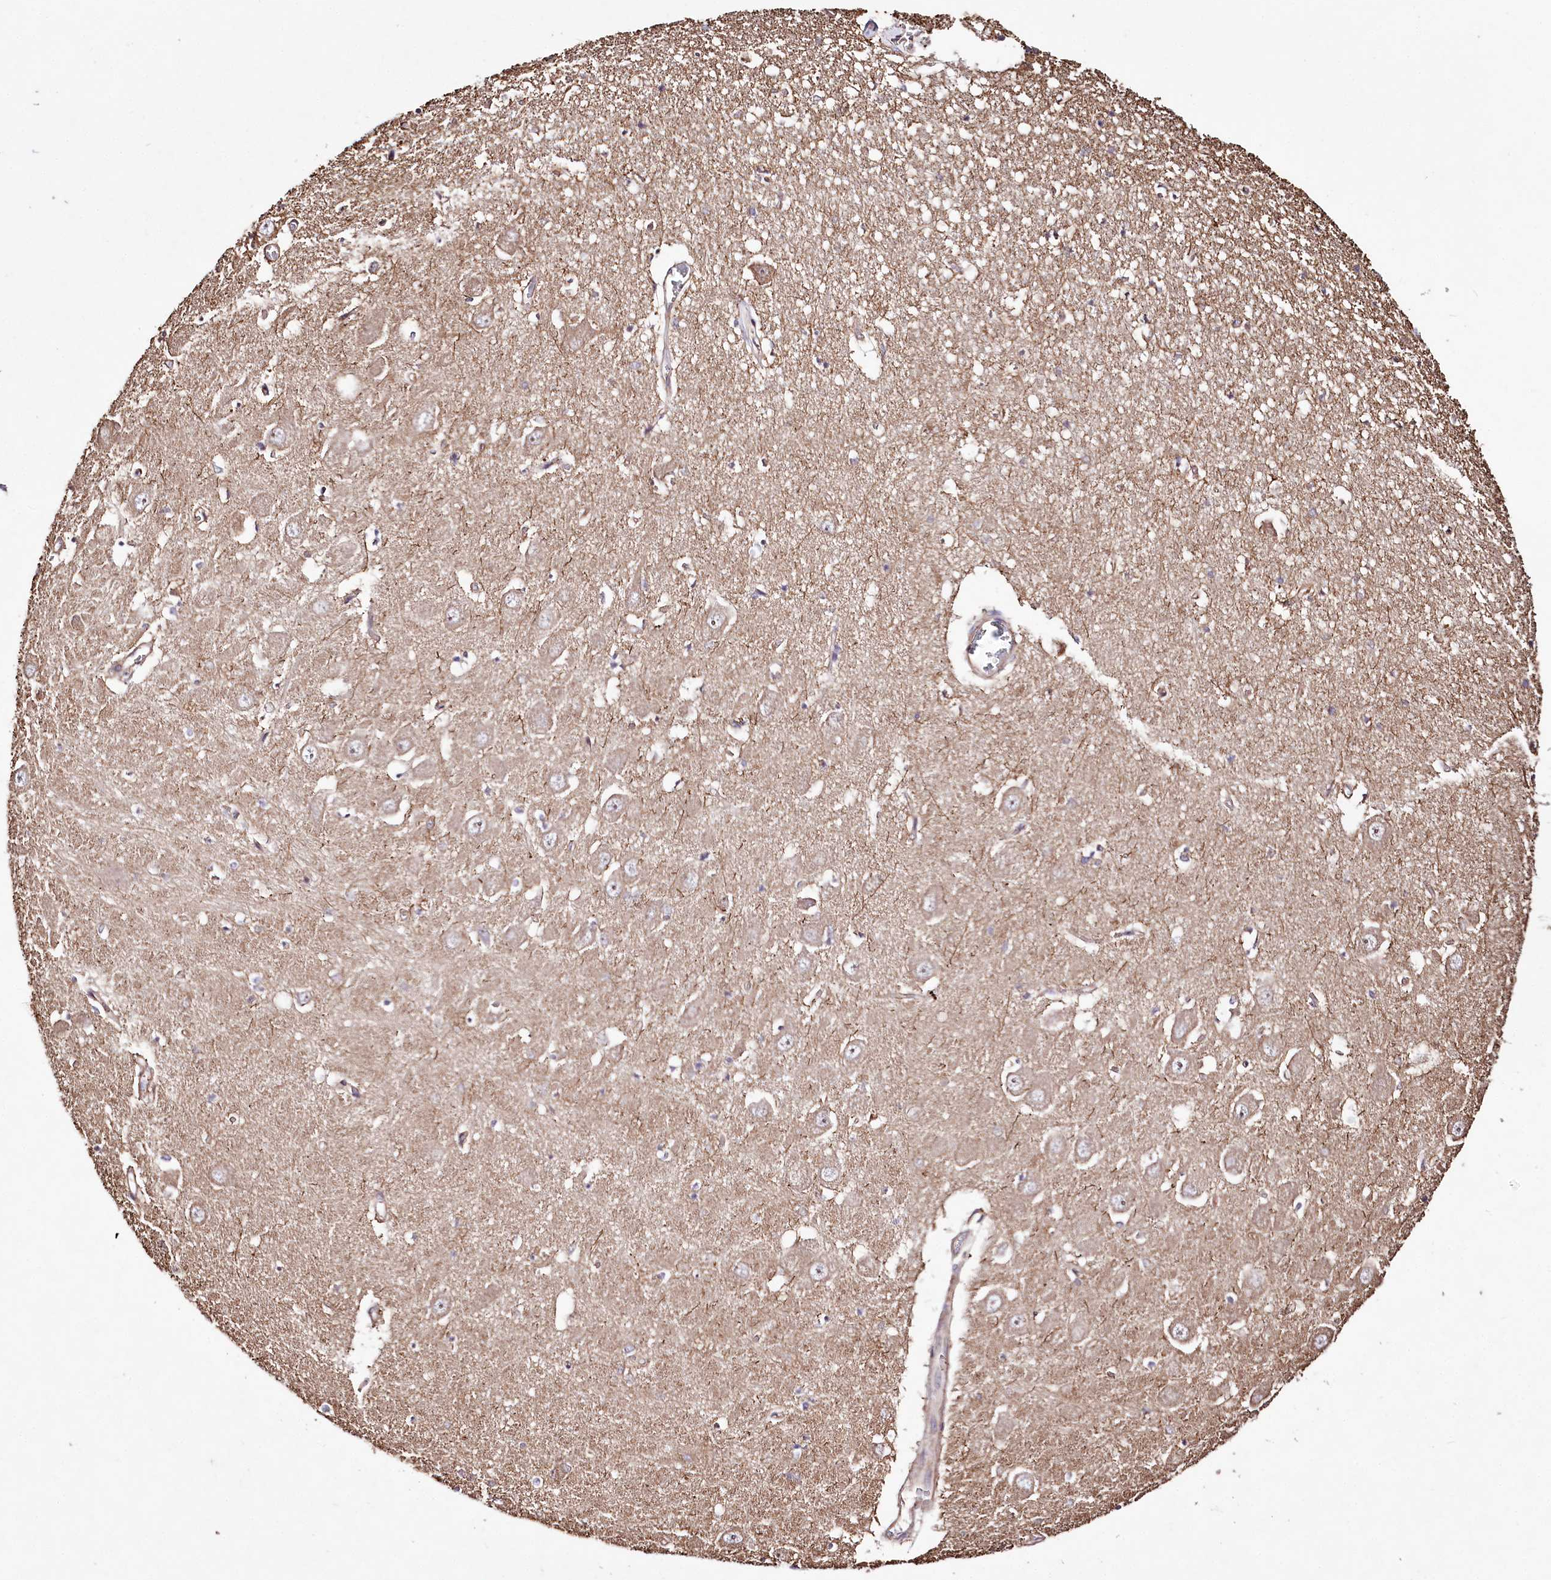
{"staining": {"intensity": "weak", "quantity": "<25%", "location": "cytoplasmic/membranous"}, "tissue": "hippocampus", "cell_type": "Glial cells", "image_type": "normal", "snomed": [{"axis": "morphology", "description": "Normal tissue, NOS"}, {"axis": "topography", "description": "Hippocampus"}], "caption": "Glial cells show no significant protein expression in benign hippocampus. (DAB immunohistochemistry with hematoxylin counter stain).", "gene": "WWC1", "patient": {"sex": "male", "age": 70}}